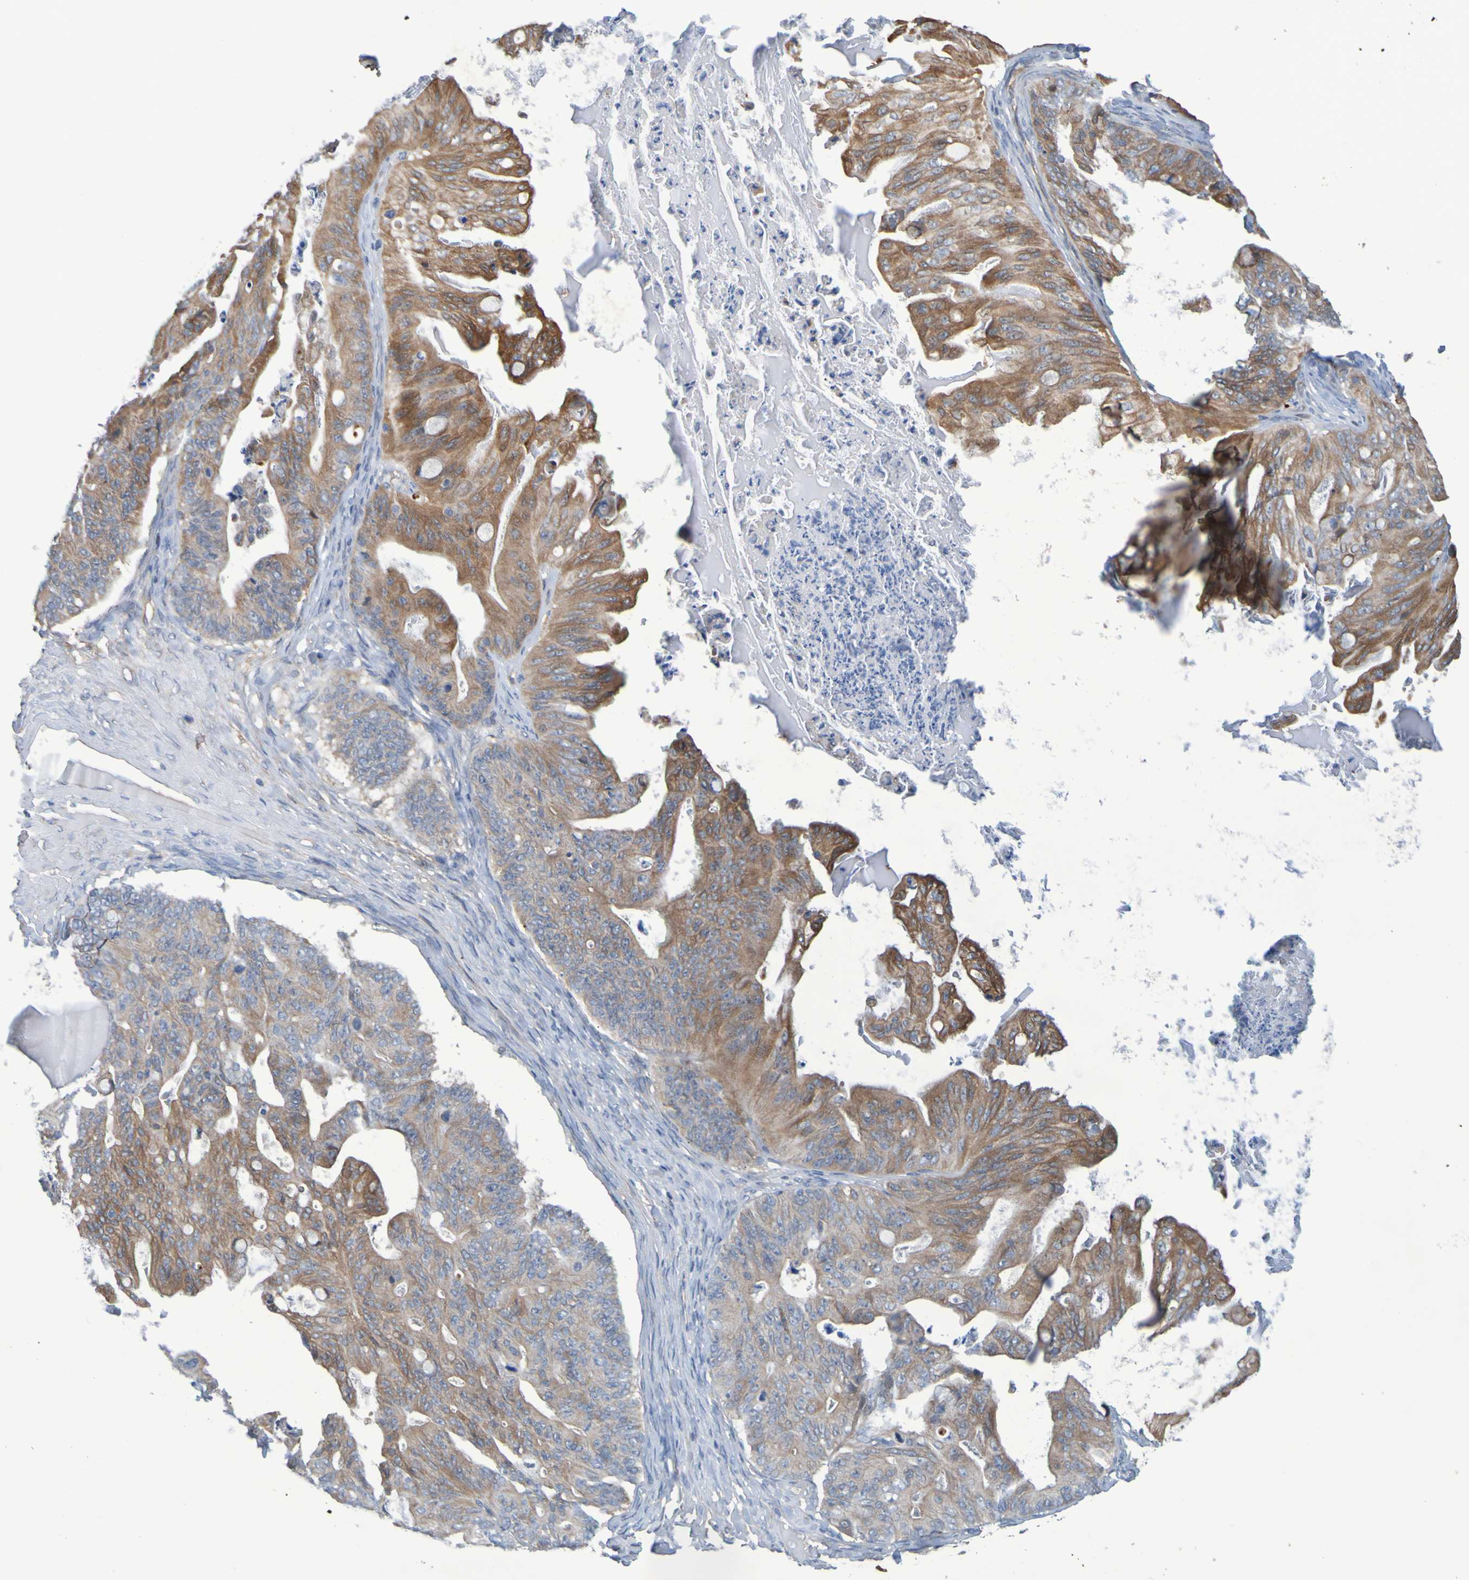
{"staining": {"intensity": "moderate", "quantity": ">75%", "location": "cytoplasmic/membranous"}, "tissue": "ovarian cancer", "cell_type": "Tumor cells", "image_type": "cancer", "snomed": [{"axis": "morphology", "description": "Cystadenocarcinoma, mucinous, NOS"}, {"axis": "topography", "description": "Ovary"}], "caption": "Tumor cells exhibit moderate cytoplasmic/membranous positivity in approximately >75% of cells in ovarian mucinous cystadenocarcinoma.", "gene": "NPRL3", "patient": {"sex": "female", "age": 37}}